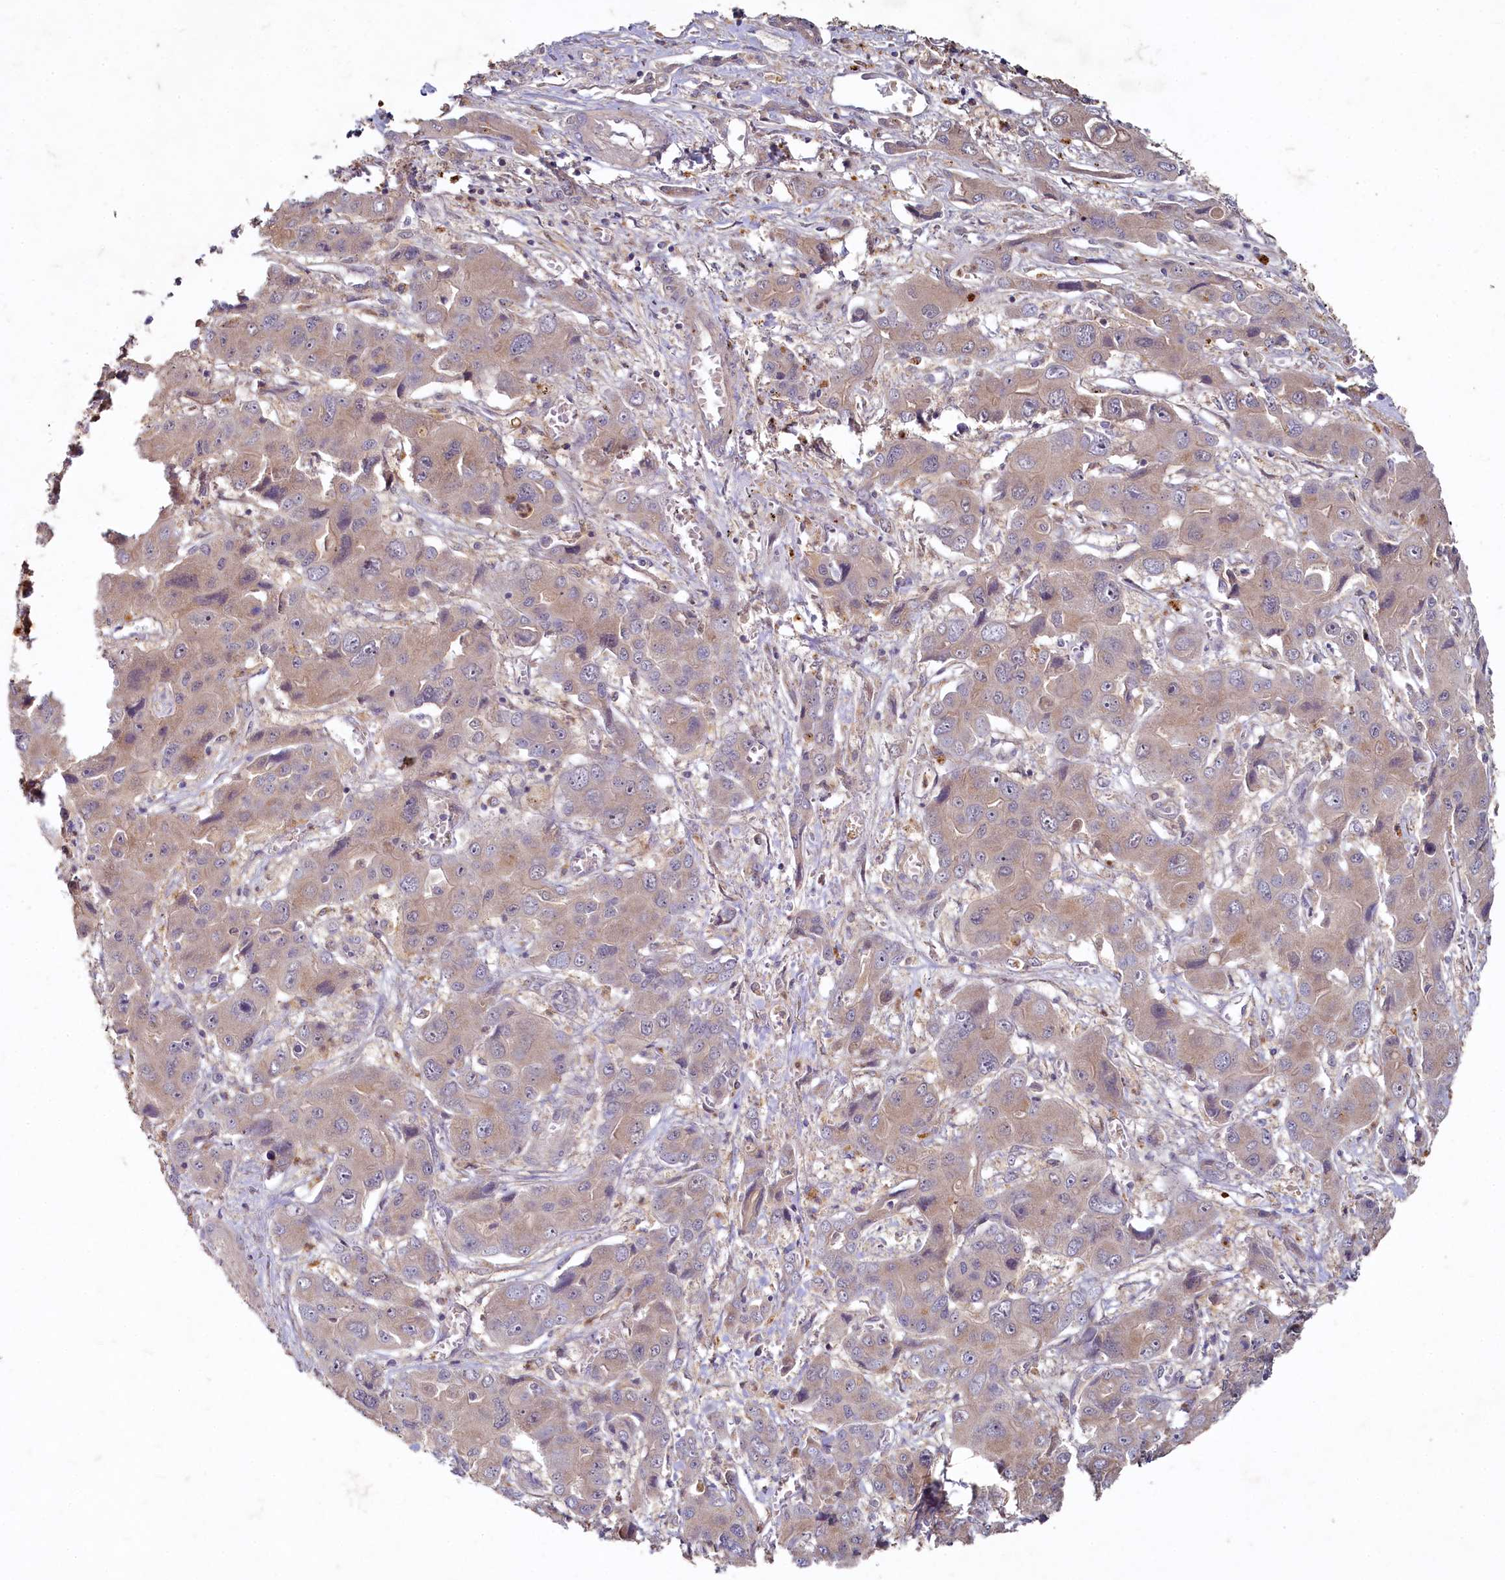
{"staining": {"intensity": "weak", "quantity": "25%-75%", "location": "cytoplasmic/membranous"}, "tissue": "liver cancer", "cell_type": "Tumor cells", "image_type": "cancer", "snomed": [{"axis": "morphology", "description": "Cholangiocarcinoma"}, {"axis": "topography", "description": "Liver"}], "caption": "Immunohistochemistry (IHC) photomicrograph of neoplastic tissue: human liver cancer stained using immunohistochemistry exhibits low levels of weak protein expression localized specifically in the cytoplasmic/membranous of tumor cells, appearing as a cytoplasmic/membranous brown color.", "gene": "HERC3", "patient": {"sex": "male", "age": 67}}